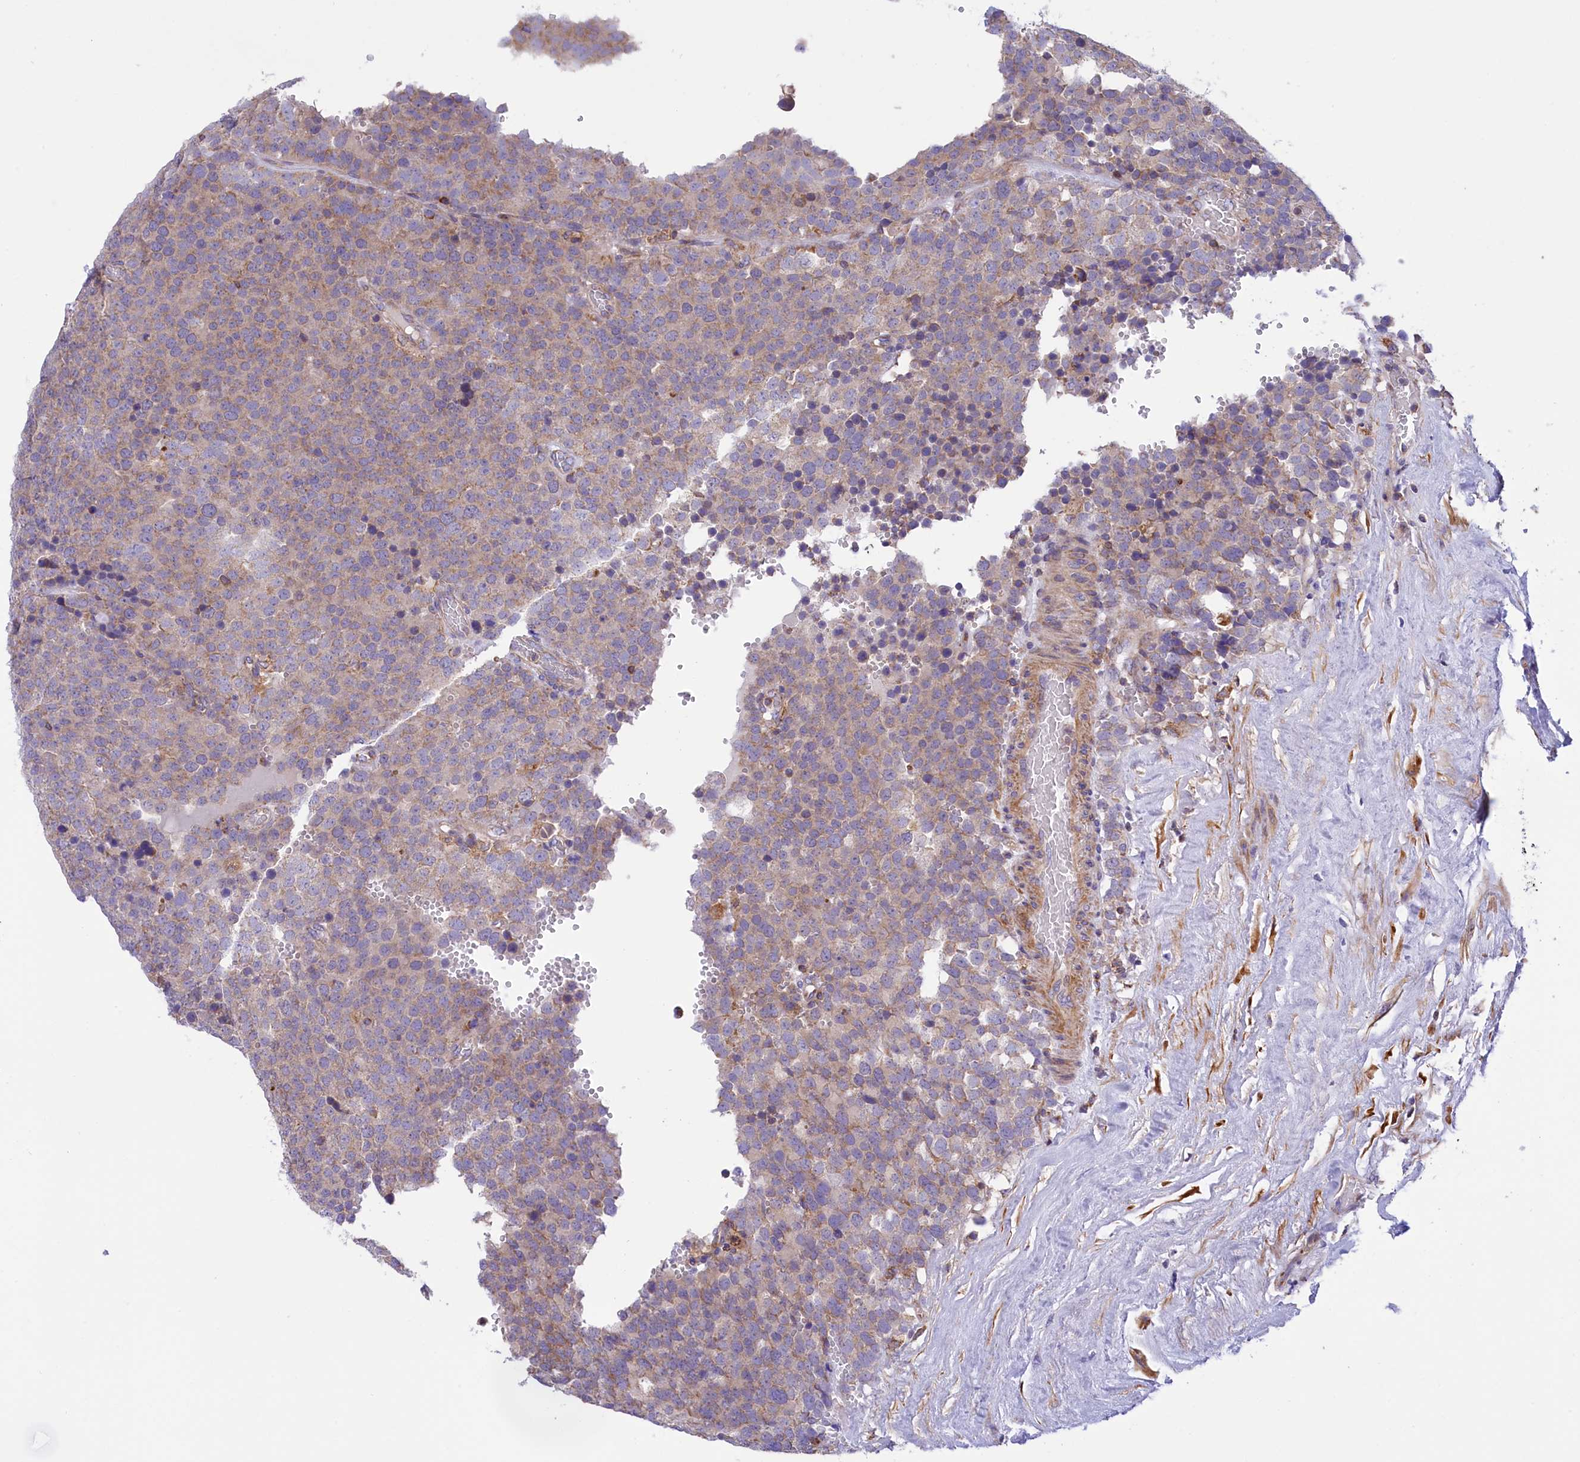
{"staining": {"intensity": "weak", "quantity": "25%-75%", "location": "cytoplasmic/membranous"}, "tissue": "testis cancer", "cell_type": "Tumor cells", "image_type": "cancer", "snomed": [{"axis": "morphology", "description": "Seminoma, NOS"}, {"axis": "topography", "description": "Testis"}], "caption": "There is low levels of weak cytoplasmic/membranous expression in tumor cells of testis cancer (seminoma), as demonstrated by immunohistochemical staining (brown color).", "gene": "CORO7-PAM16", "patient": {"sex": "male", "age": 71}}